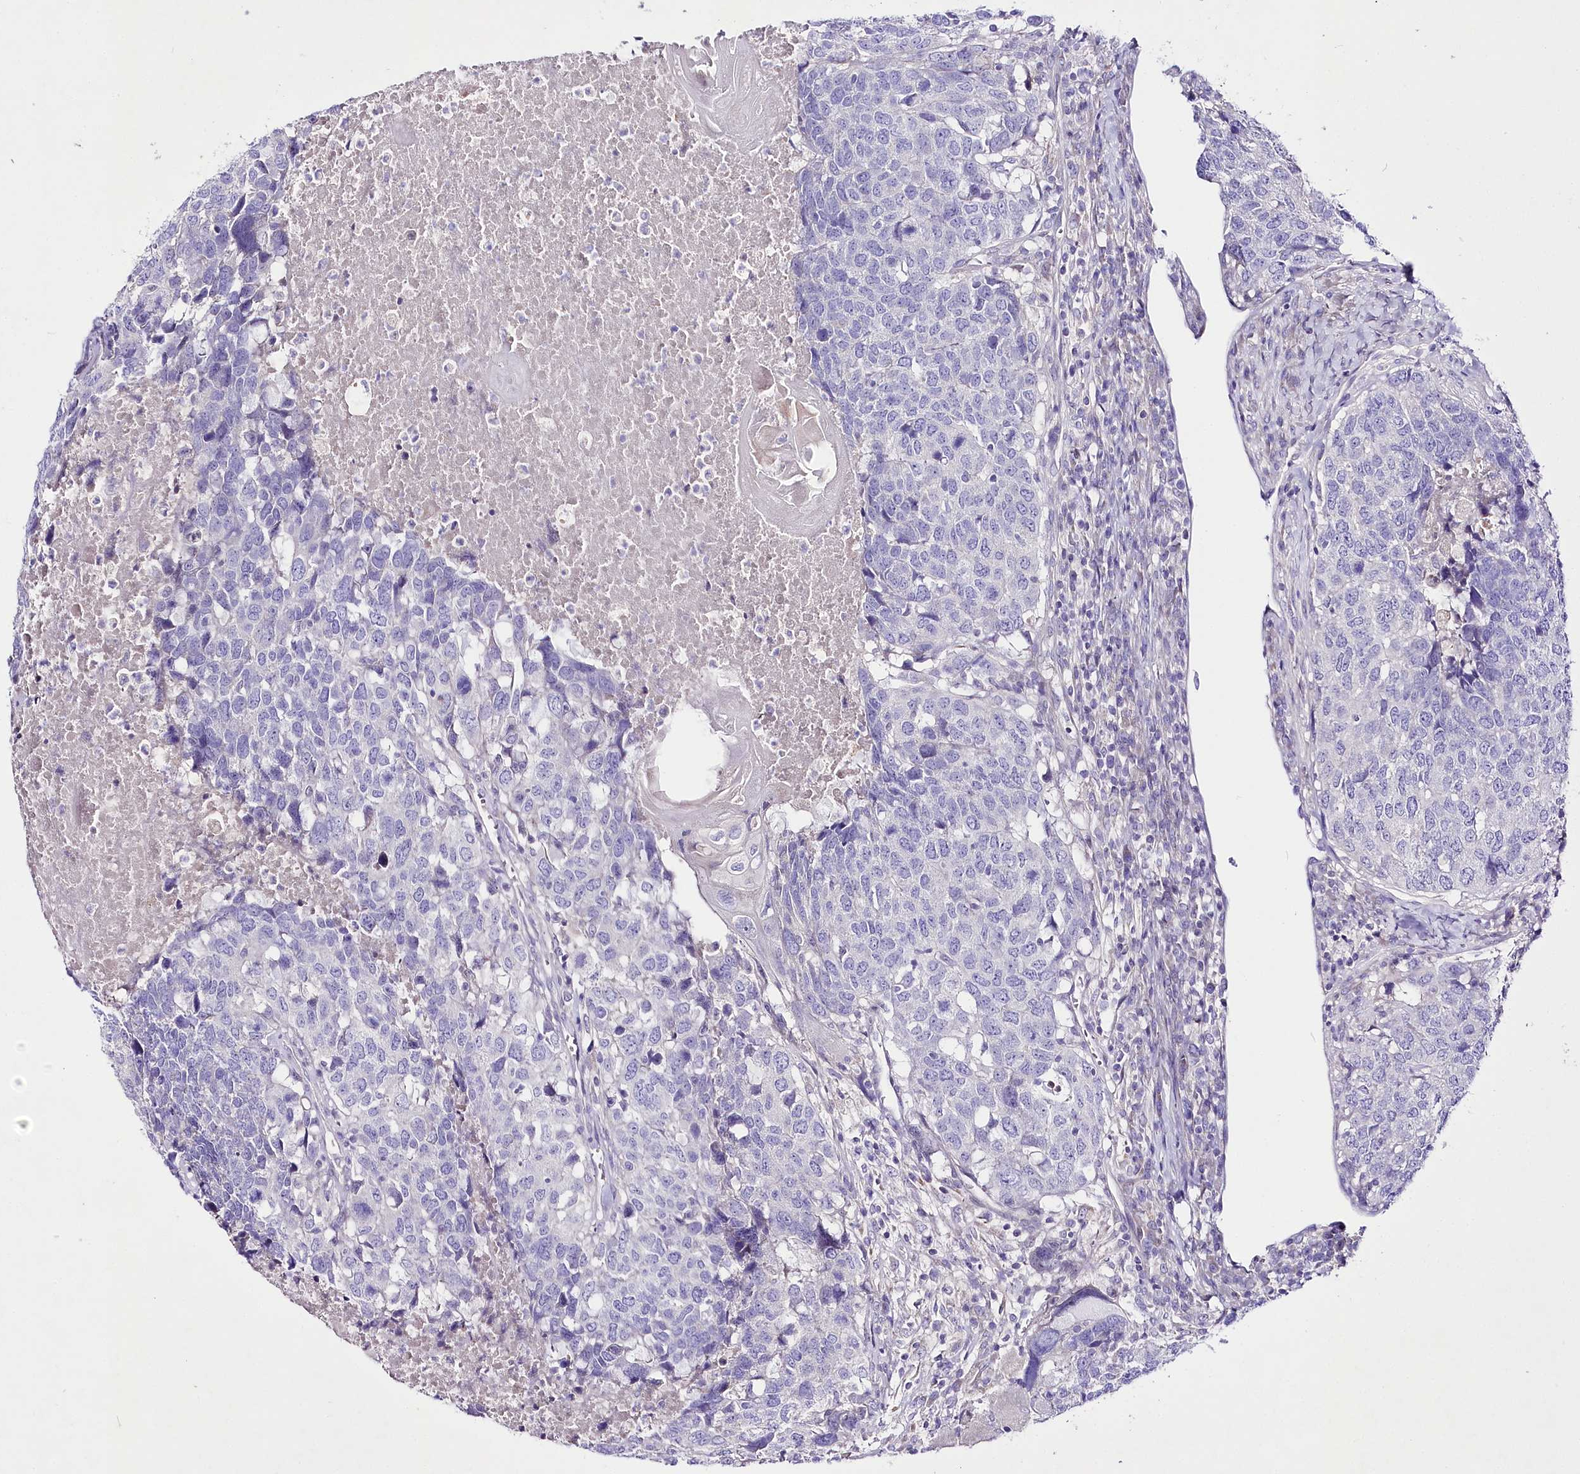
{"staining": {"intensity": "negative", "quantity": "none", "location": "none"}, "tissue": "head and neck cancer", "cell_type": "Tumor cells", "image_type": "cancer", "snomed": [{"axis": "morphology", "description": "Squamous cell carcinoma, NOS"}, {"axis": "topography", "description": "Head-Neck"}], "caption": "Immunohistochemistry (IHC) micrograph of neoplastic tissue: human squamous cell carcinoma (head and neck) stained with DAB (3,3'-diaminobenzidine) reveals no significant protein positivity in tumor cells.", "gene": "LRRC14B", "patient": {"sex": "male", "age": 66}}